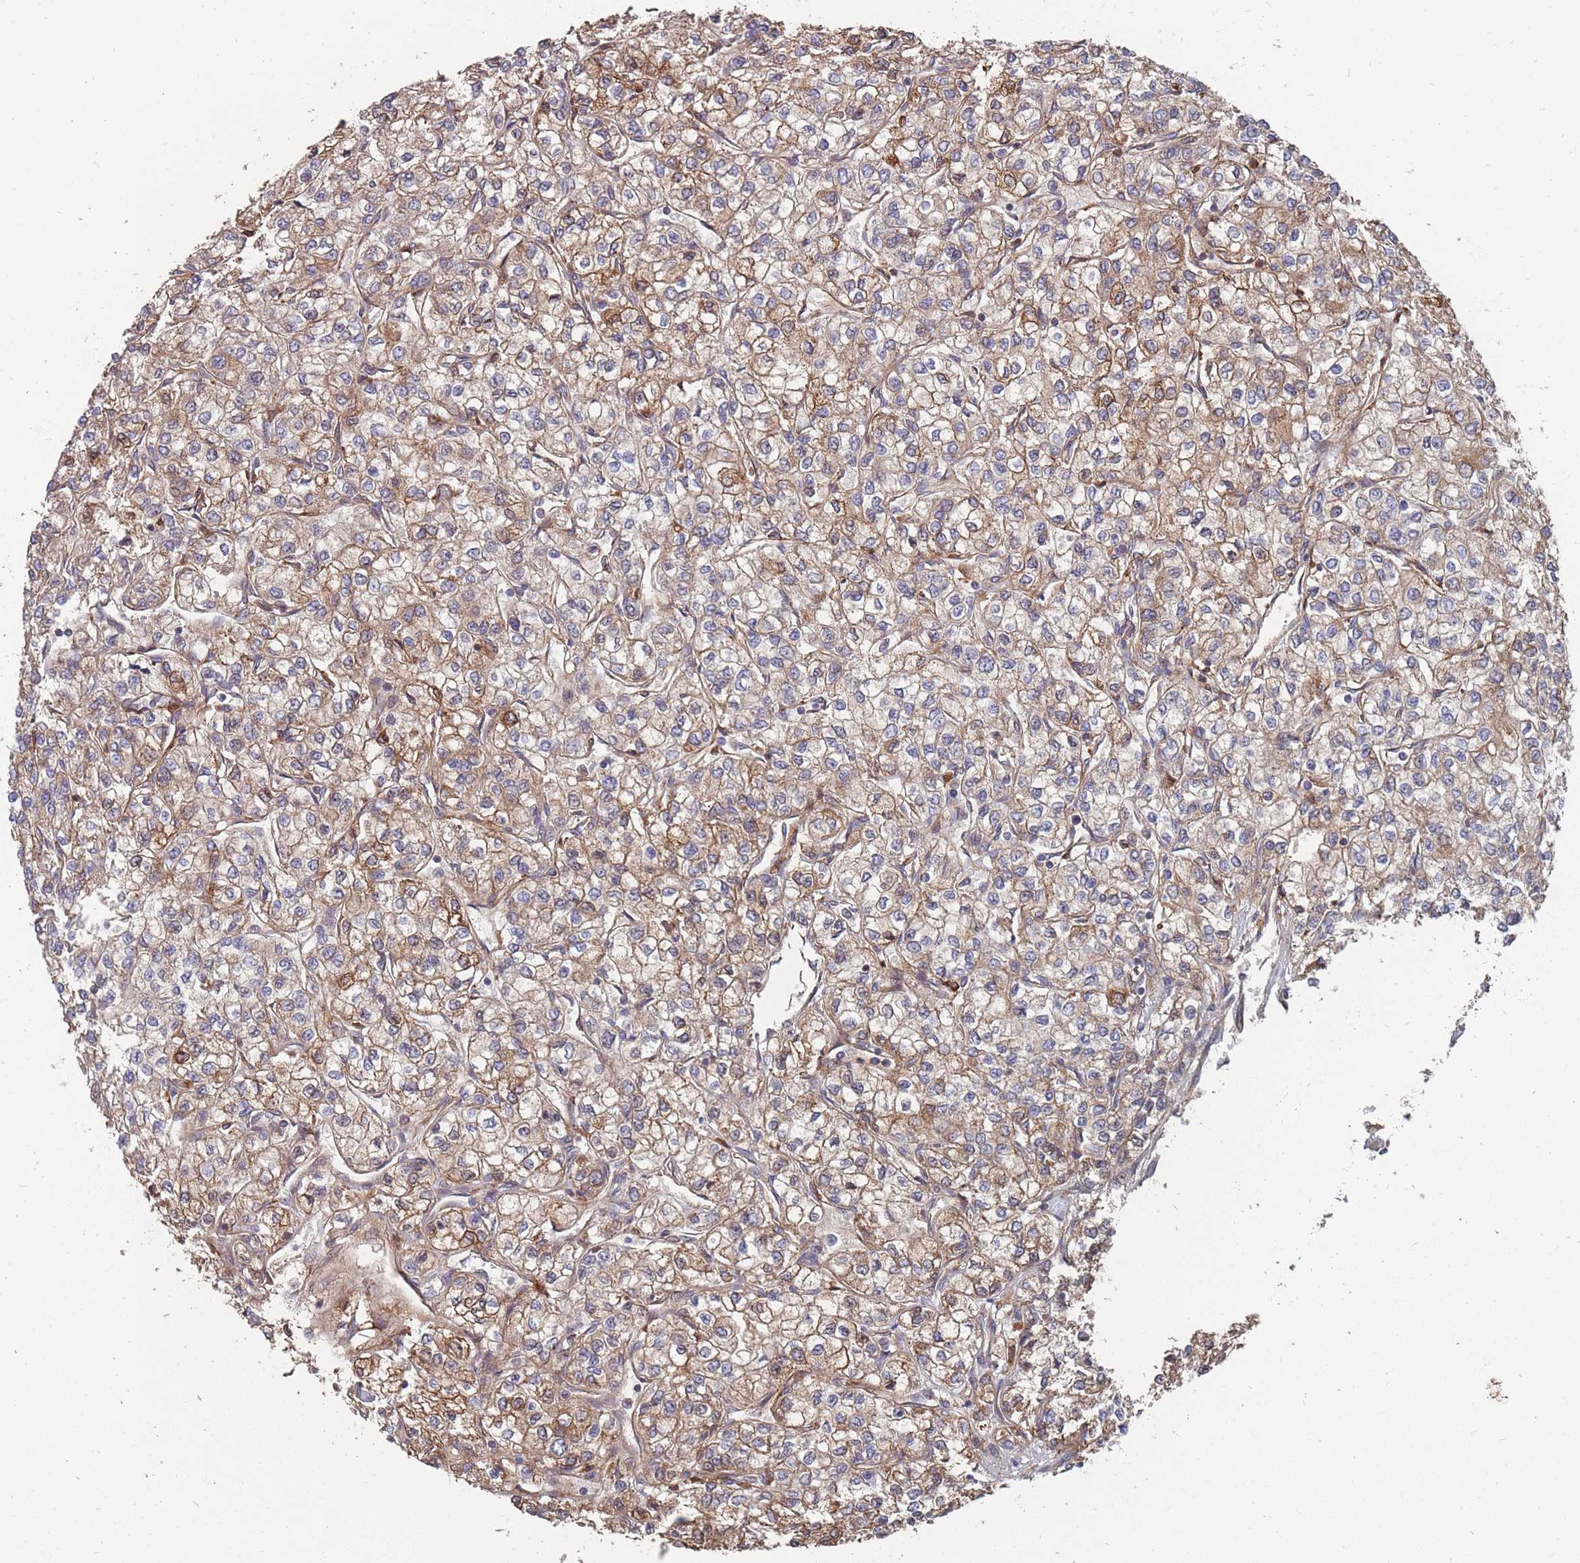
{"staining": {"intensity": "moderate", "quantity": ">75%", "location": "cytoplasmic/membranous"}, "tissue": "renal cancer", "cell_type": "Tumor cells", "image_type": "cancer", "snomed": [{"axis": "morphology", "description": "Adenocarcinoma, NOS"}, {"axis": "topography", "description": "Kidney"}], "caption": "This histopathology image demonstrates adenocarcinoma (renal) stained with immunohistochemistry to label a protein in brown. The cytoplasmic/membranous of tumor cells show moderate positivity for the protein. Nuclei are counter-stained blue.", "gene": "THSD7B", "patient": {"sex": "male", "age": 80}}